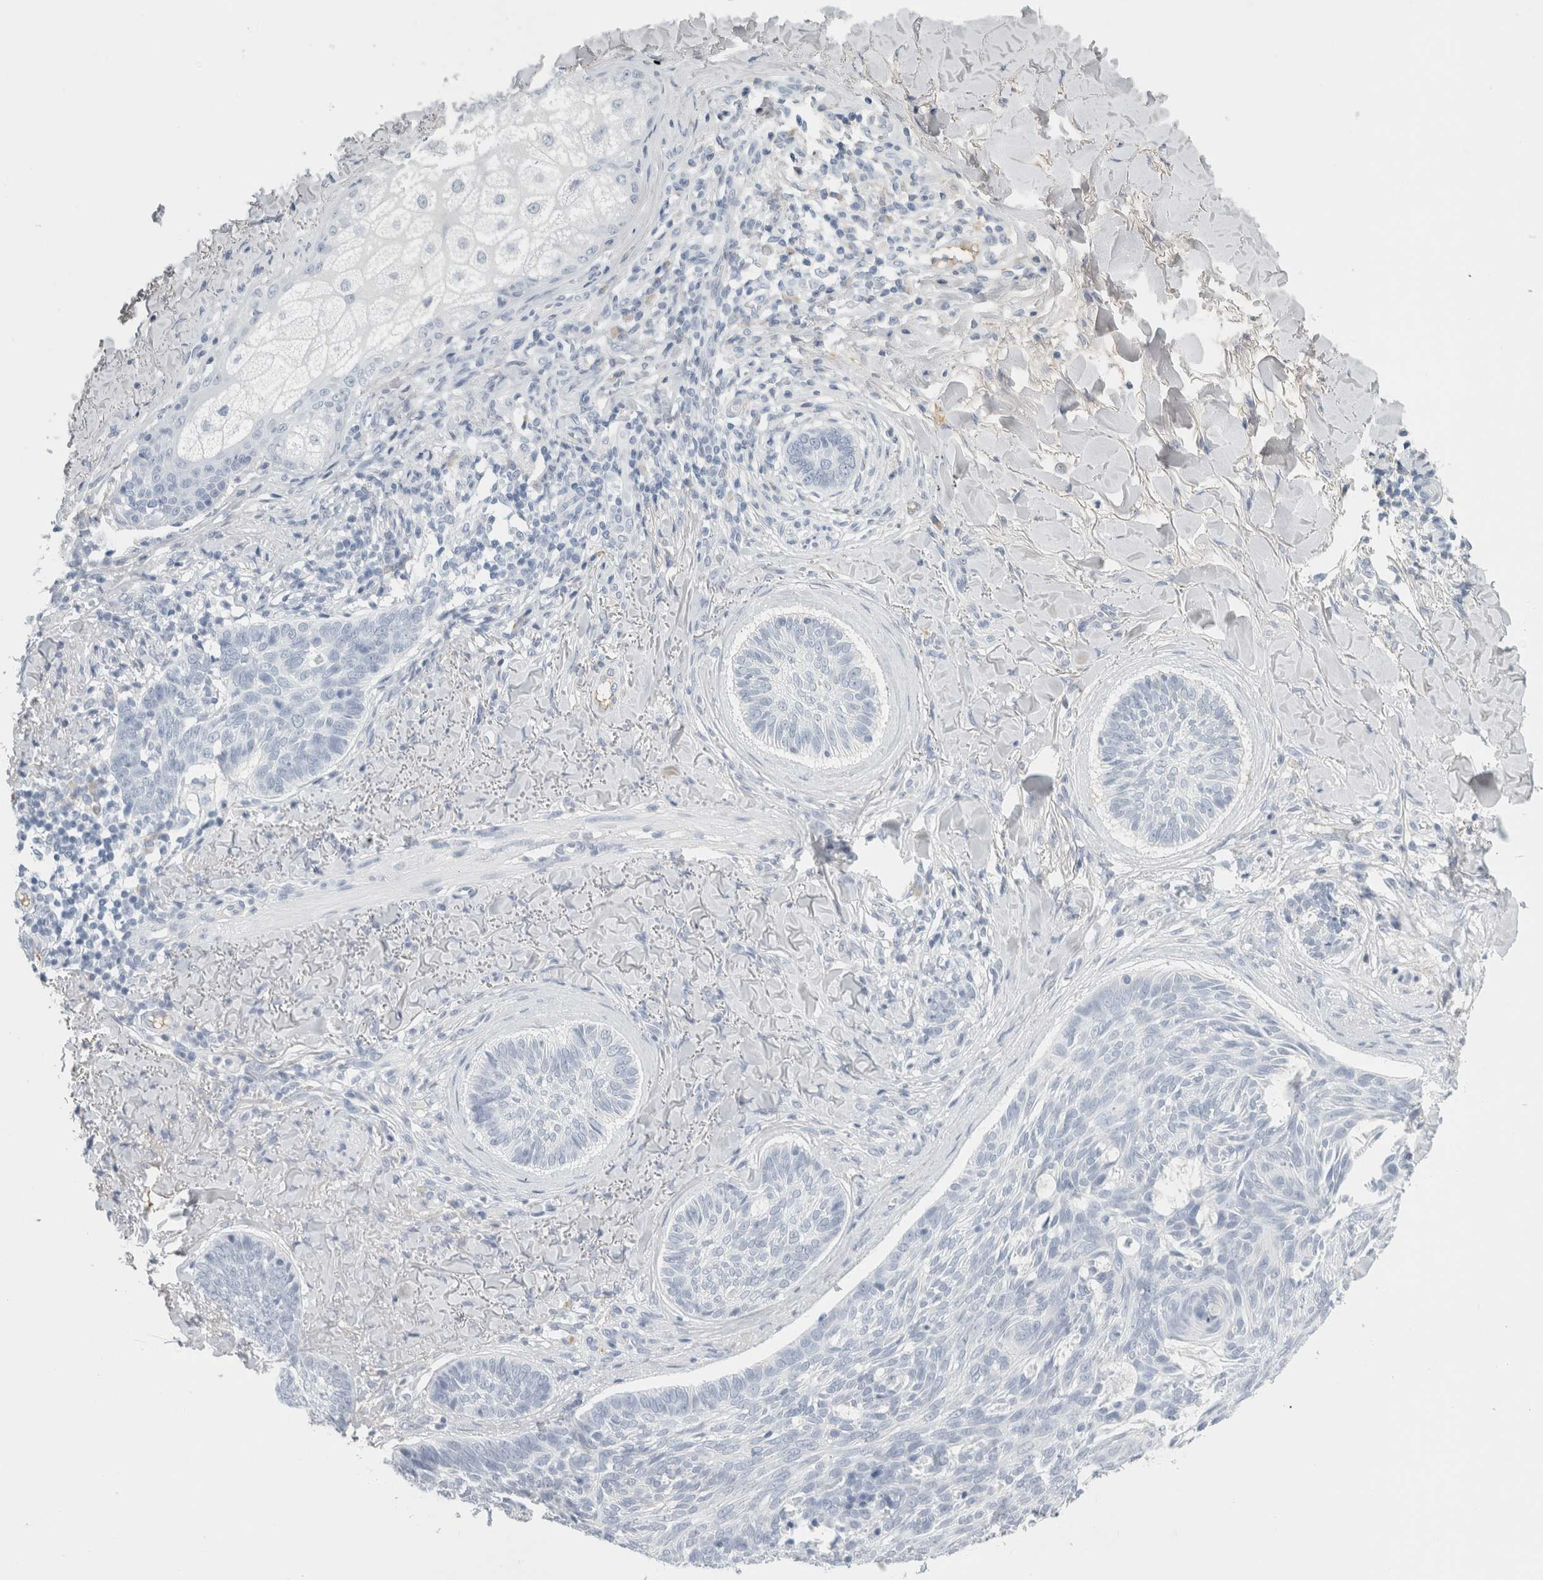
{"staining": {"intensity": "negative", "quantity": "none", "location": "none"}, "tissue": "skin cancer", "cell_type": "Tumor cells", "image_type": "cancer", "snomed": [{"axis": "morphology", "description": "Basal cell carcinoma"}, {"axis": "topography", "description": "Skin"}], "caption": "Tumor cells show no significant positivity in skin cancer (basal cell carcinoma).", "gene": "TSPAN8", "patient": {"sex": "male", "age": 43}}